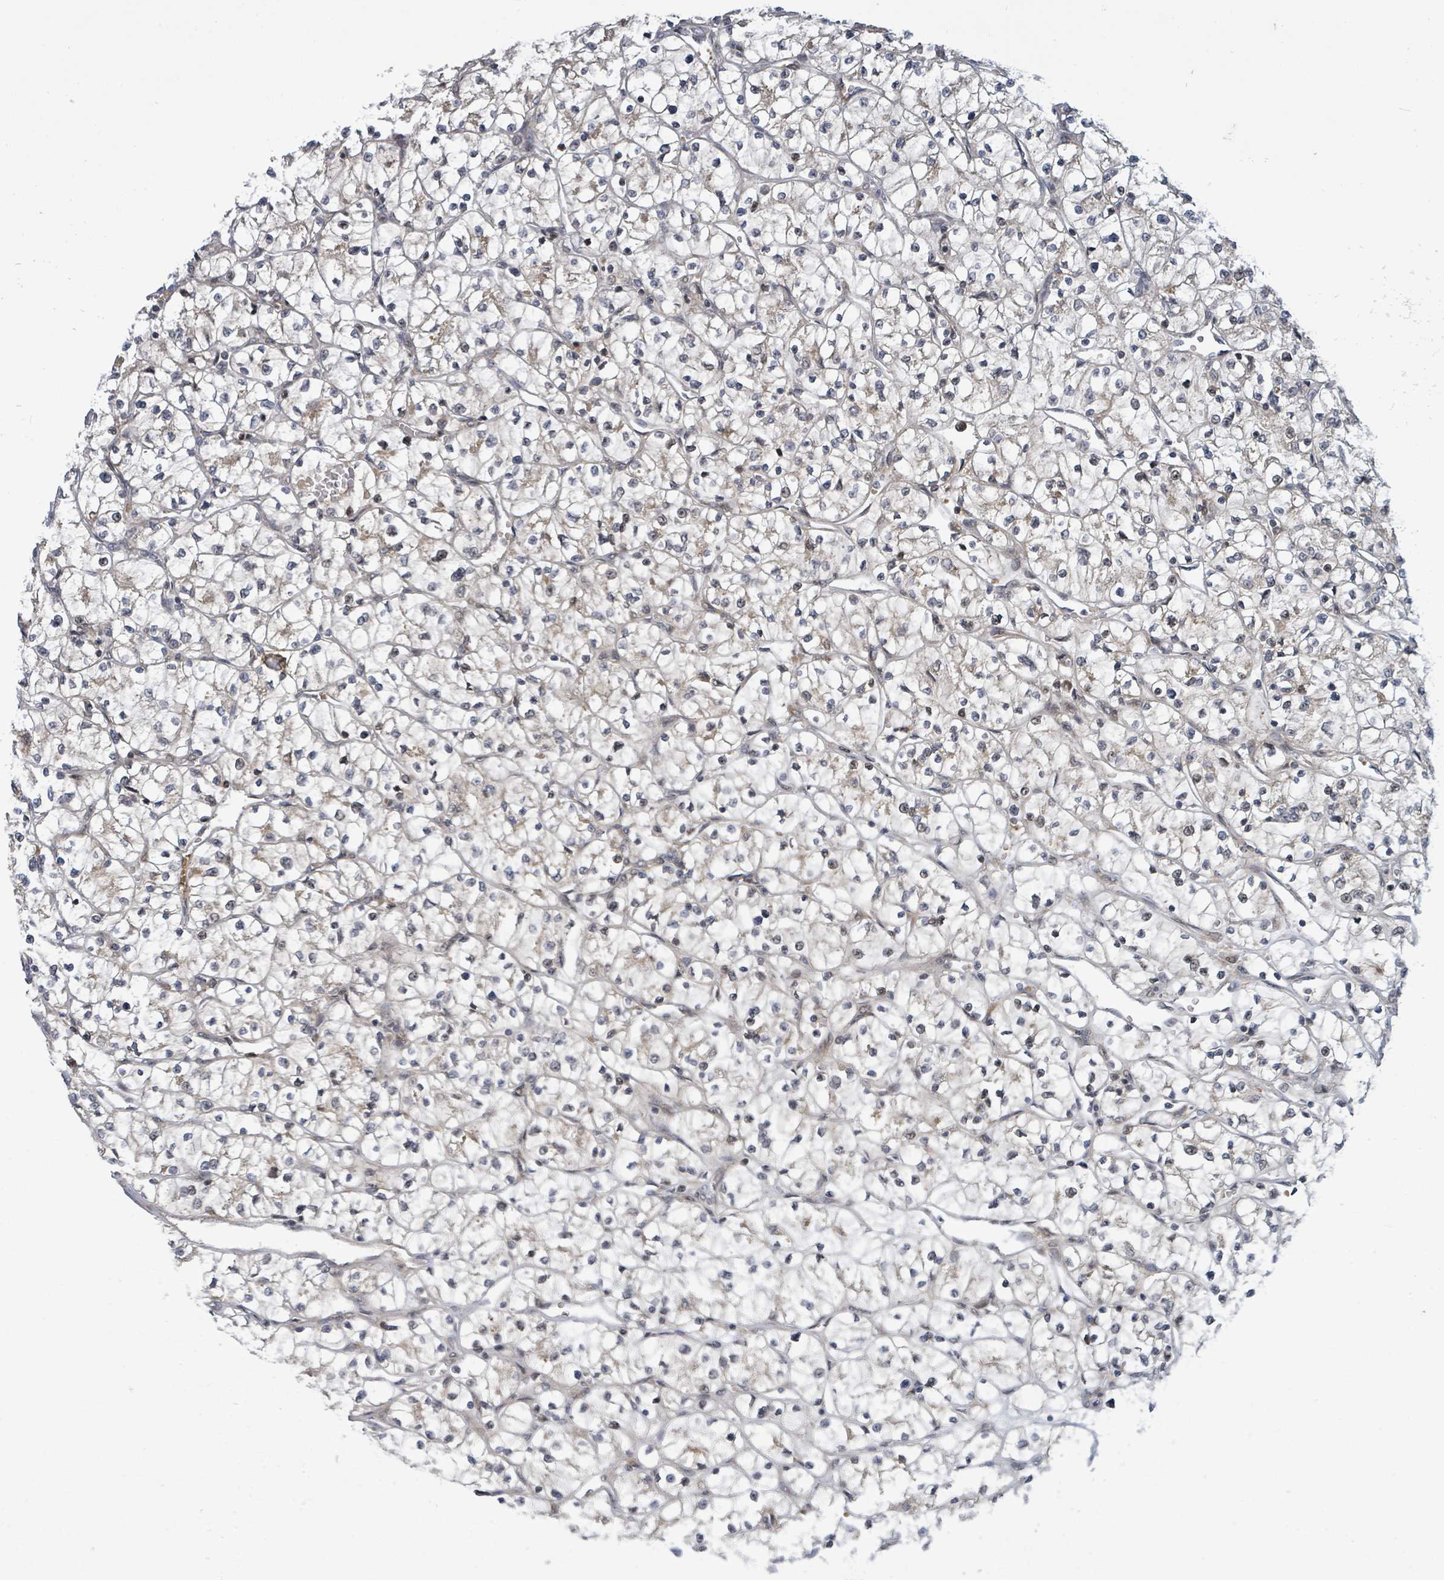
{"staining": {"intensity": "negative", "quantity": "none", "location": "none"}, "tissue": "renal cancer", "cell_type": "Tumor cells", "image_type": "cancer", "snomed": [{"axis": "morphology", "description": "Adenocarcinoma, NOS"}, {"axis": "topography", "description": "Kidney"}], "caption": "There is no significant expression in tumor cells of adenocarcinoma (renal). (DAB immunohistochemistry visualized using brightfield microscopy, high magnification).", "gene": "ITGA11", "patient": {"sex": "female", "age": 64}}